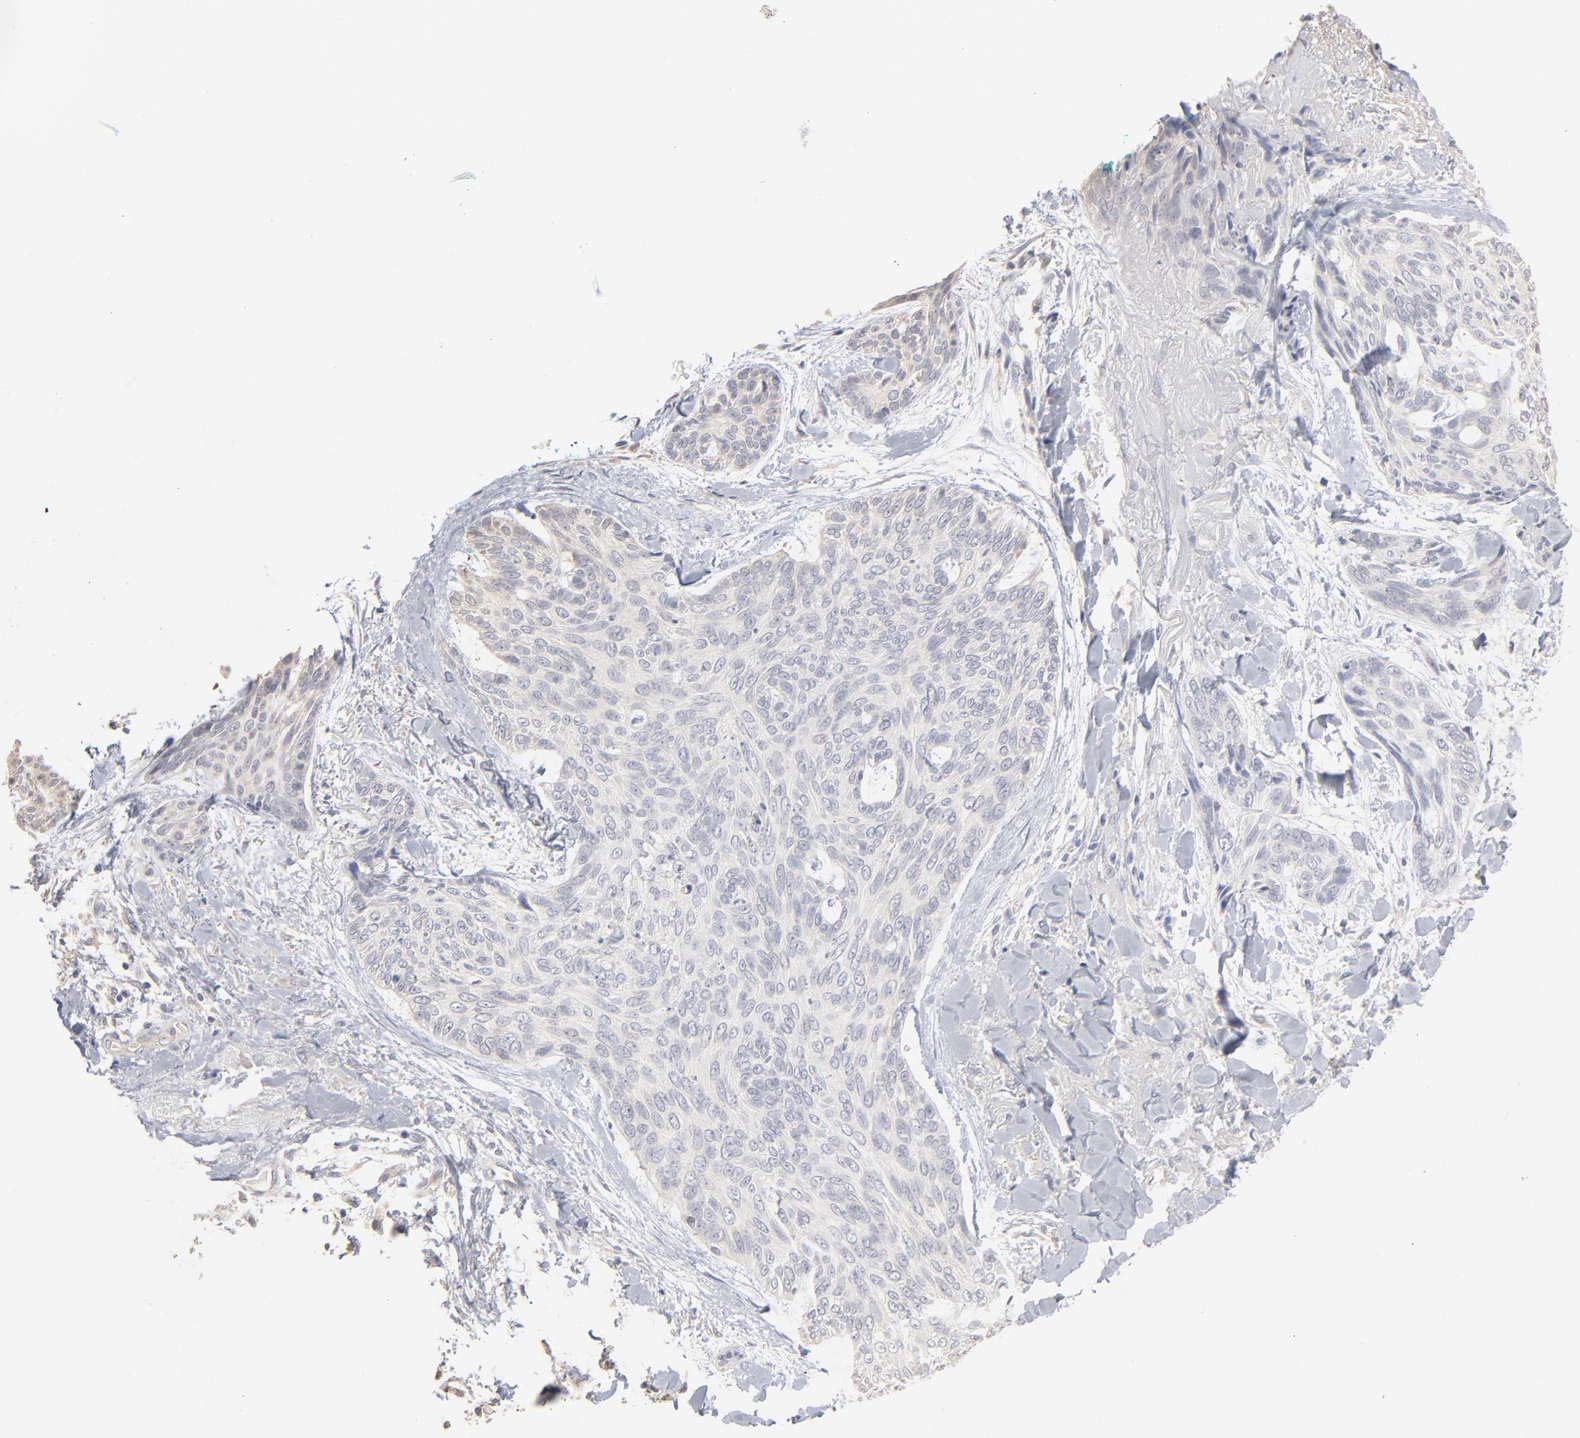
{"staining": {"intensity": "weak", "quantity": "<25%", "location": "cytoplasmic/membranous"}, "tissue": "skin cancer", "cell_type": "Tumor cells", "image_type": "cancer", "snomed": [{"axis": "morphology", "description": "Normal tissue, NOS"}, {"axis": "morphology", "description": "Basal cell carcinoma"}, {"axis": "topography", "description": "Skin"}], "caption": "This image is of skin cancer stained with immunohistochemistry (IHC) to label a protein in brown with the nuclei are counter-stained blue. There is no expression in tumor cells.", "gene": "DNAL4", "patient": {"sex": "female", "age": 71}}